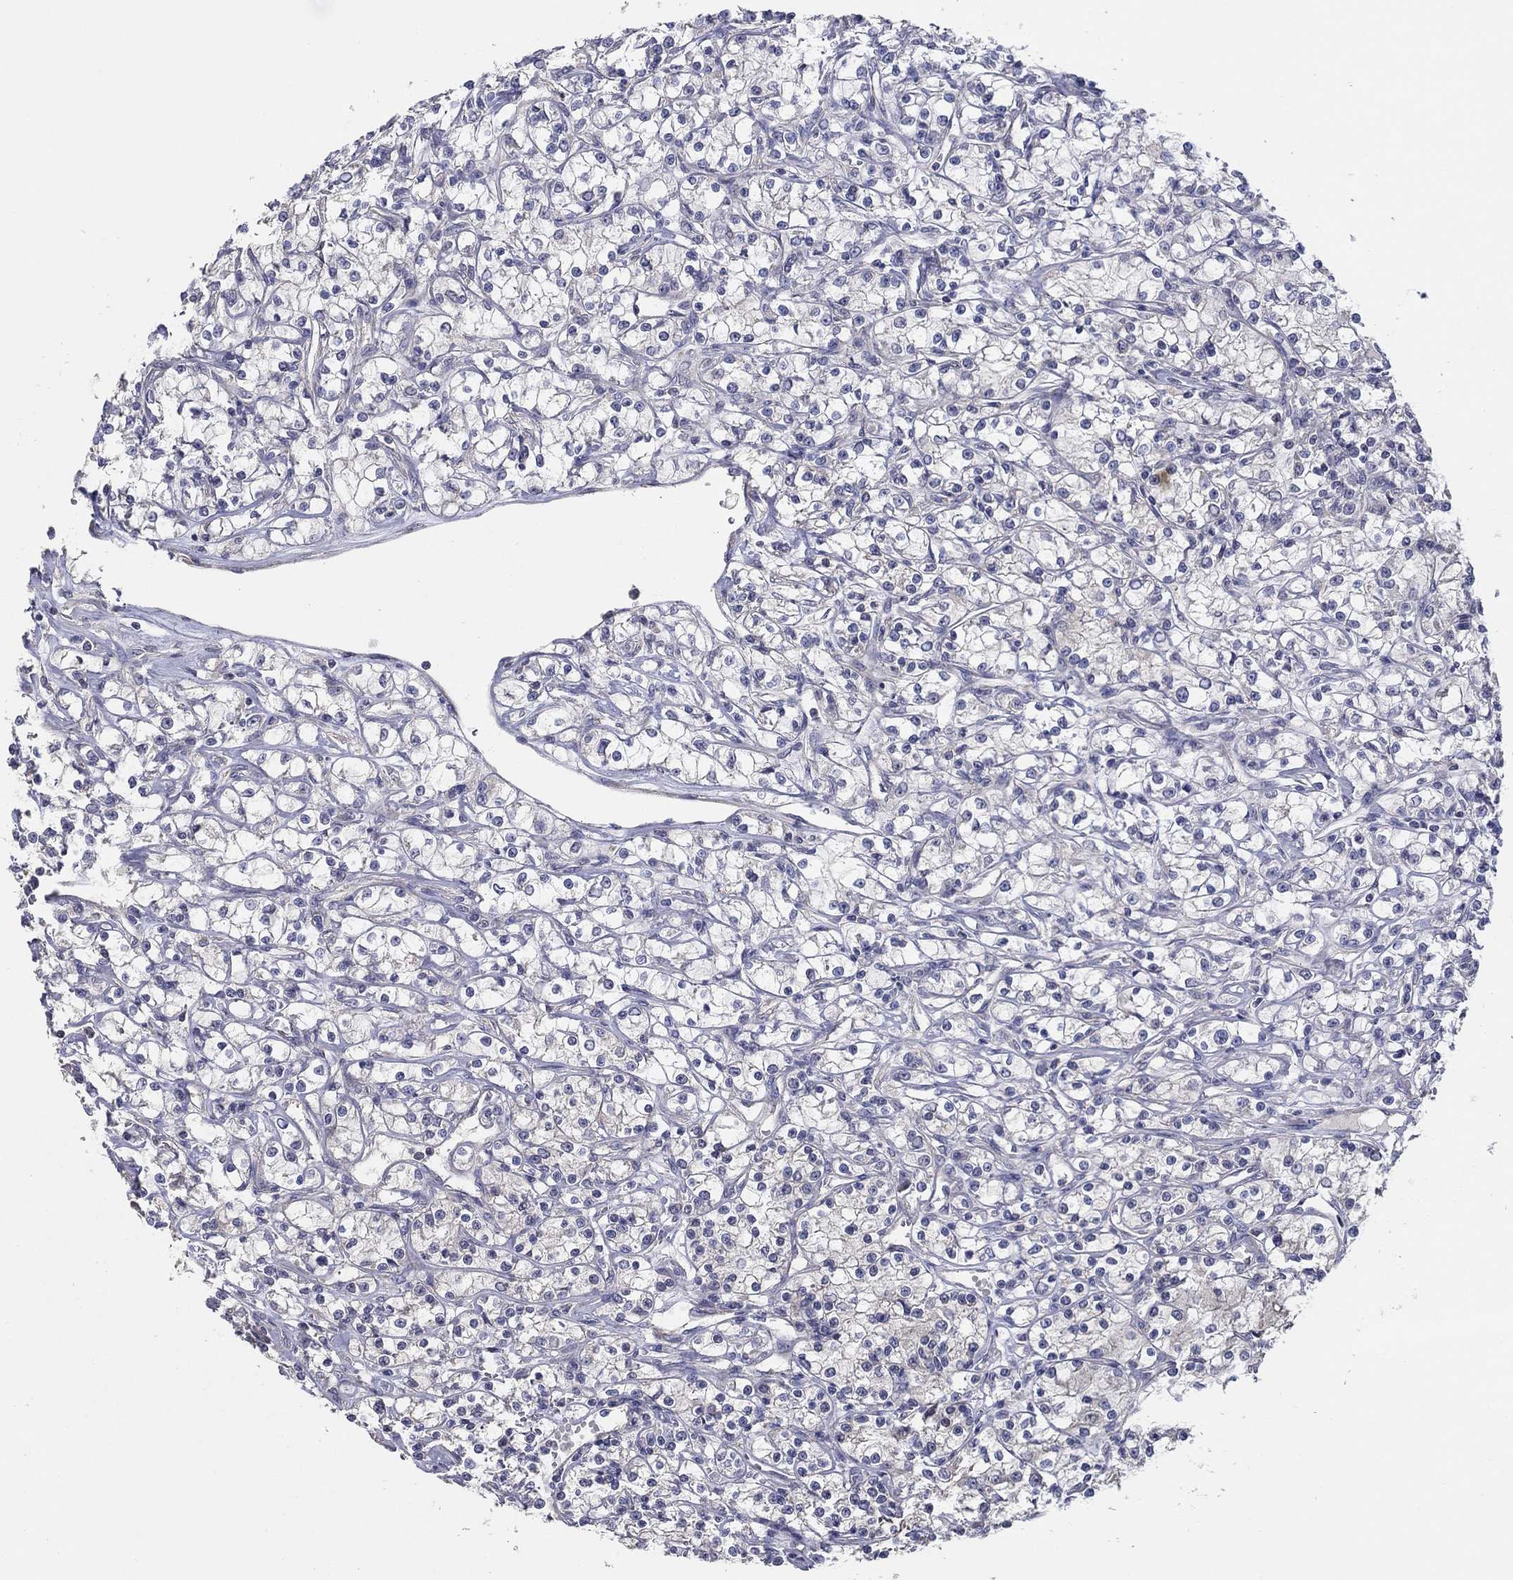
{"staining": {"intensity": "negative", "quantity": "none", "location": "none"}, "tissue": "renal cancer", "cell_type": "Tumor cells", "image_type": "cancer", "snomed": [{"axis": "morphology", "description": "Adenocarcinoma, NOS"}, {"axis": "topography", "description": "Kidney"}], "caption": "This is a photomicrograph of IHC staining of adenocarcinoma (renal), which shows no expression in tumor cells. (Brightfield microscopy of DAB (3,3'-diaminobenzidine) immunohistochemistry (IHC) at high magnification).", "gene": "DOCK3", "patient": {"sex": "female", "age": 59}}